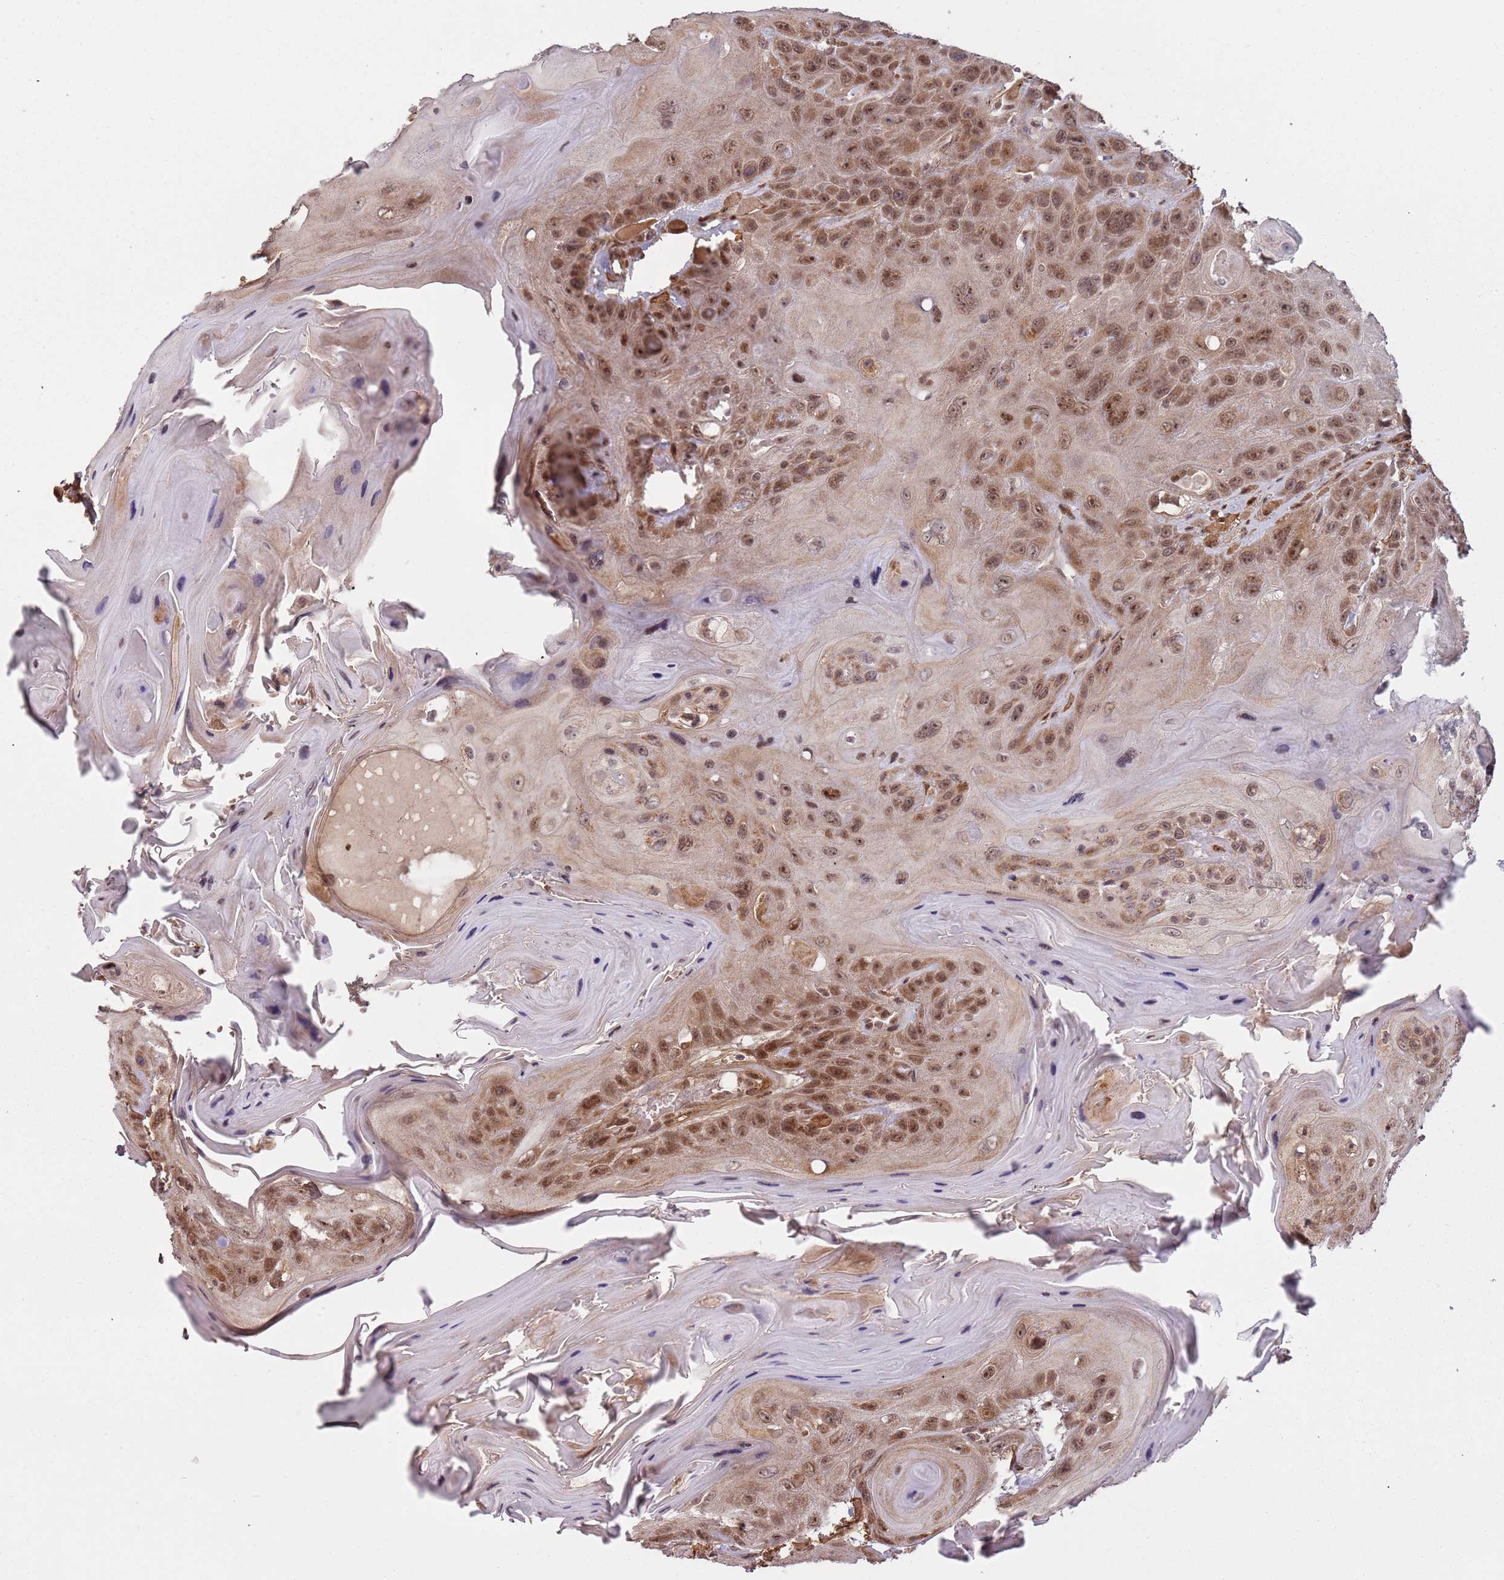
{"staining": {"intensity": "moderate", "quantity": ">75%", "location": "nuclear"}, "tissue": "head and neck cancer", "cell_type": "Tumor cells", "image_type": "cancer", "snomed": [{"axis": "morphology", "description": "Squamous cell carcinoma, NOS"}, {"axis": "topography", "description": "Head-Neck"}], "caption": "This micrograph demonstrates IHC staining of head and neck squamous cell carcinoma, with medium moderate nuclear positivity in about >75% of tumor cells.", "gene": "POLR3H", "patient": {"sex": "female", "age": 59}}